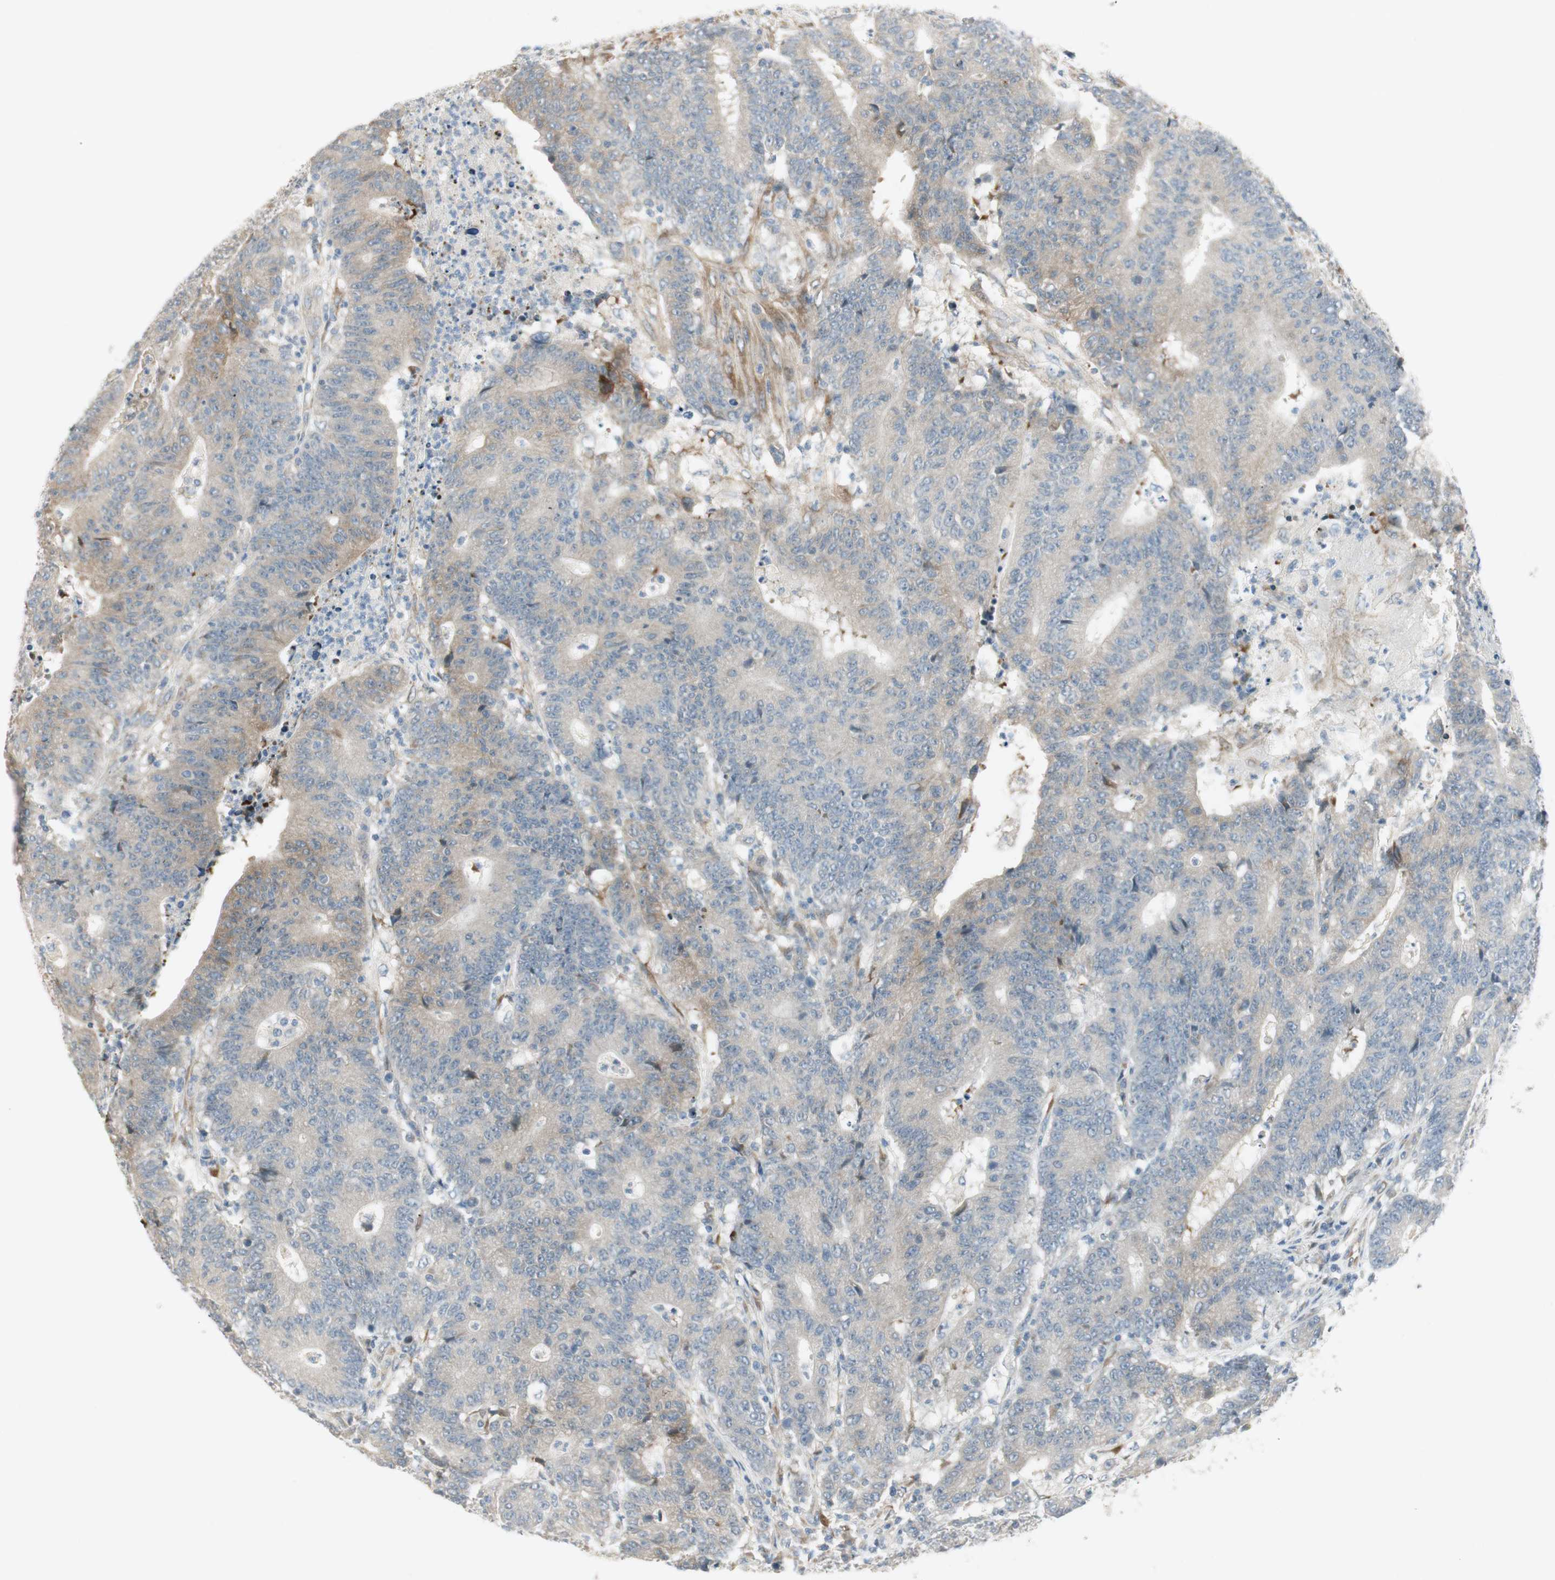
{"staining": {"intensity": "weak", "quantity": "25%-75%", "location": "cytoplasmic/membranous"}, "tissue": "colorectal cancer", "cell_type": "Tumor cells", "image_type": "cancer", "snomed": [{"axis": "morphology", "description": "Normal tissue, NOS"}, {"axis": "morphology", "description": "Adenocarcinoma, NOS"}, {"axis": "topography", "description": "Colon"}], "caption": "Colorectal adenocarcinoma stained with immunohistochemistry shows weak cytoplasmic/membranous staining in about 25%-75% of tumor cells.", "gene": "STON1-GTF2A1L", "patient": {"sex": "female", "age": 75}}